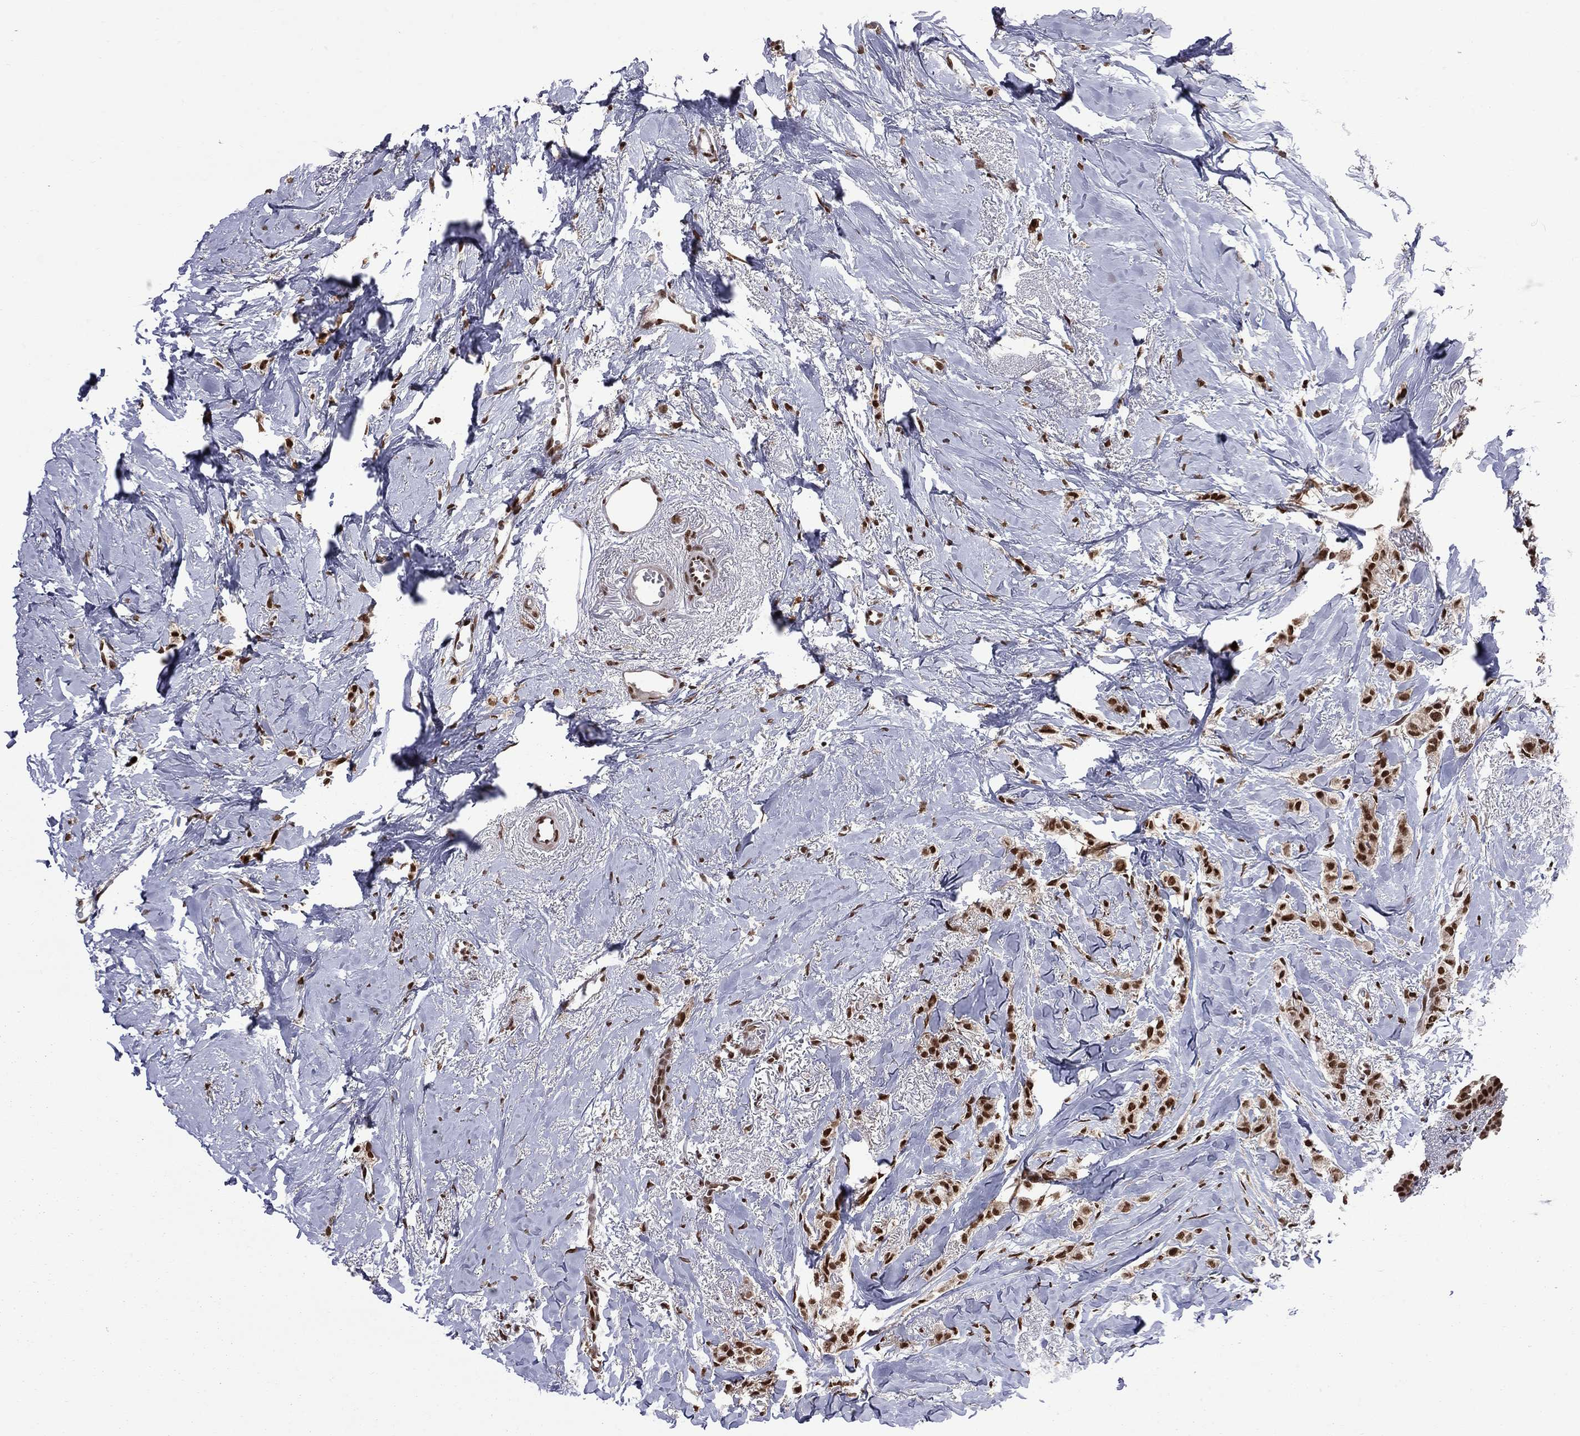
{"staining": {"intensity": "strong", "quantity": ">75%", "location": "nuclear"}, "tissue": "breast cancer", "cell_type": "Tumor cells", "image_type": "cancer", "snomed": [{"axis": "morphology", "description": "Duct carcinoma"}, {"axis": "topography", "description": "Breast"}], "caption": "The image displays a brown stain indicating the presence of a protein in the nuclear of tumor cells in breast cancer (infiltrating ductal carcinoma).", "gene": "MED25", "patient": {"sex": "female", "age": 85}}